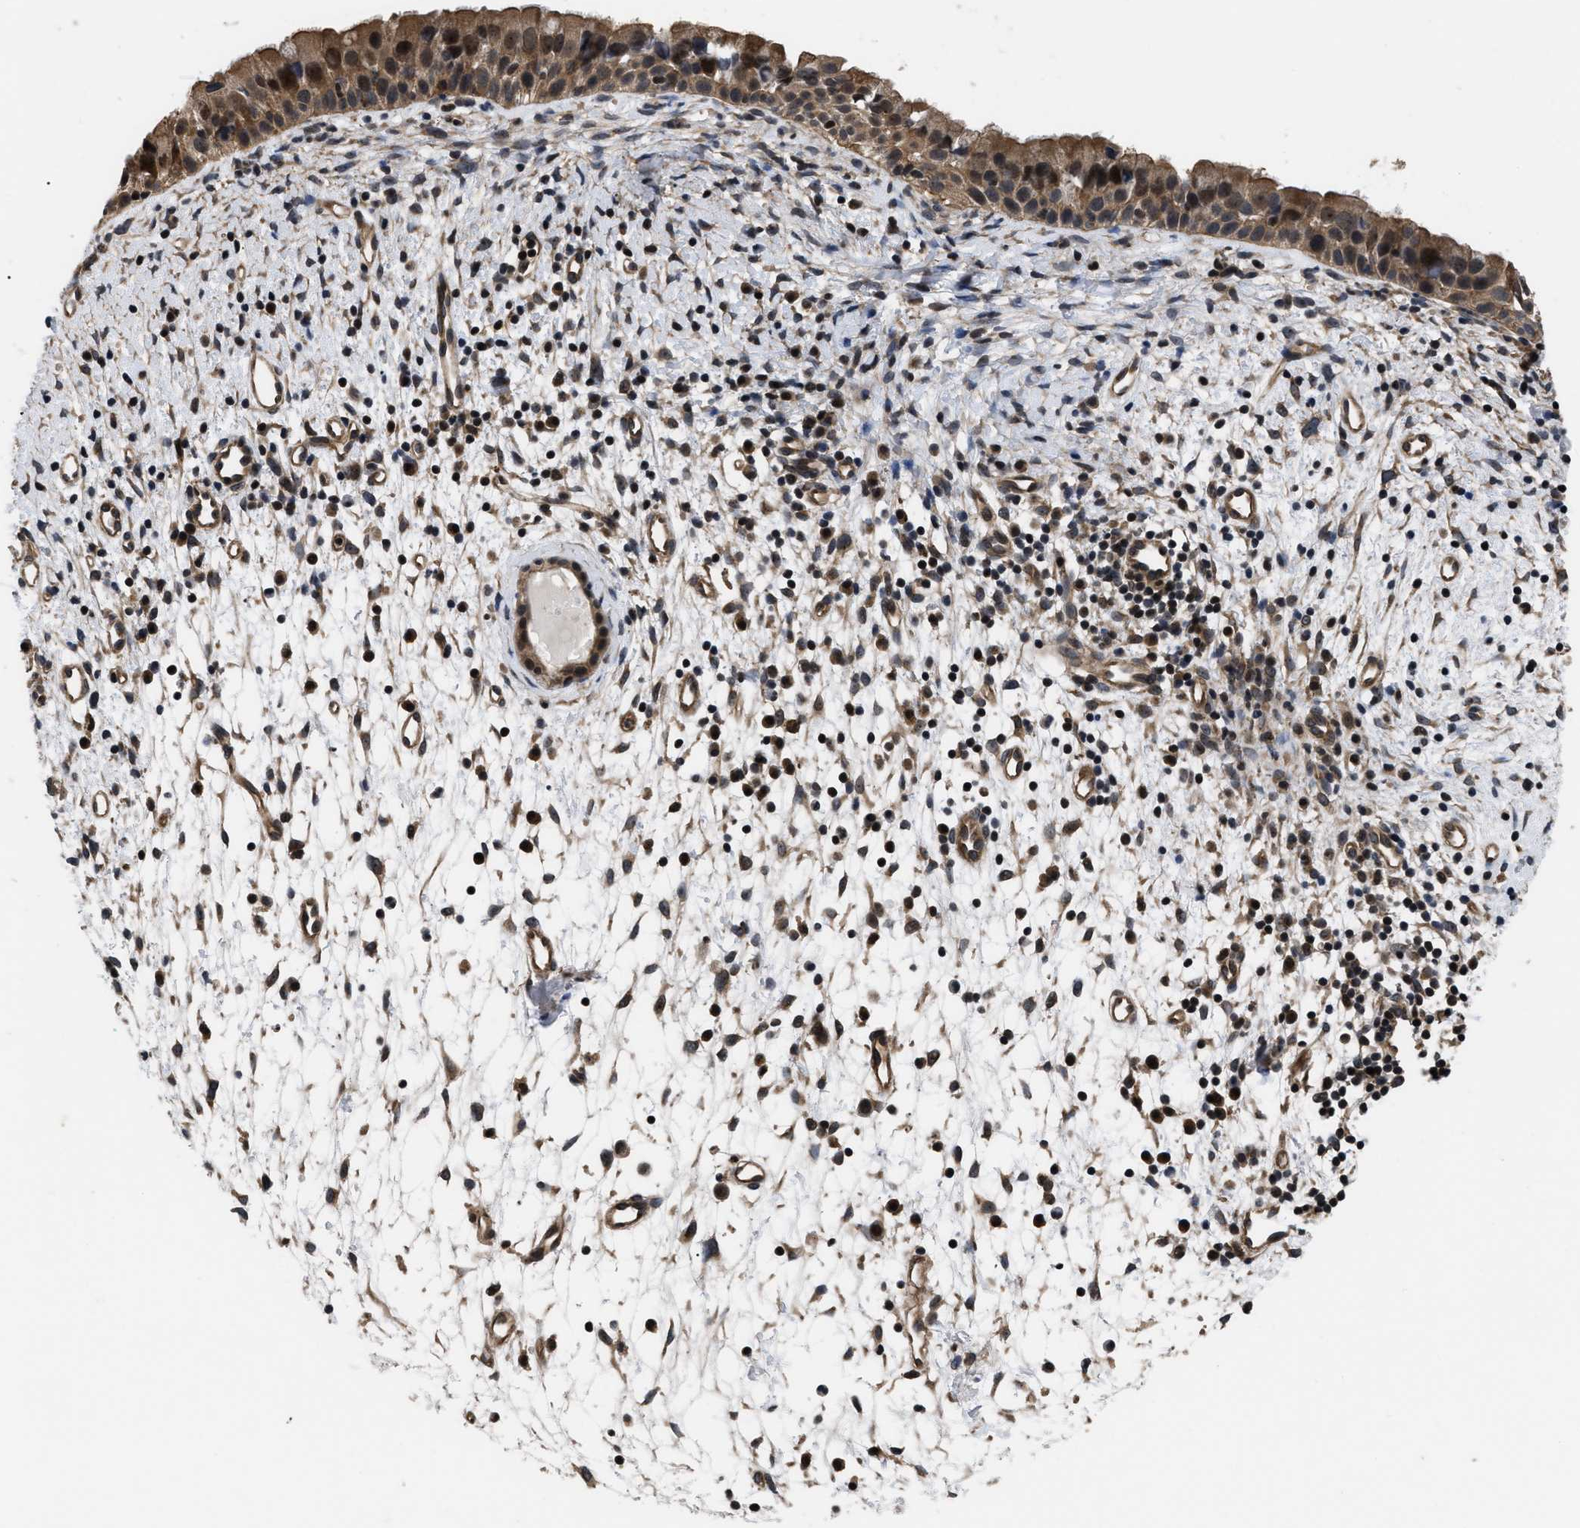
{"staining": {"intensity": "moderate", "quantity": ">75%", "location": "cytoplasmic/membranous,nuclear"}, "tissue": "nasopharynx", "cell_type": "Respiratory epithelial cells", "image_type": "normal", "snomed": [{"axis": "morphology", "description": "Normal tissue, NOS"}, {"axis": "topography", "description": "Nasopharynx"}], "caption": "IHC micrograph of unremarkable nasopharynx: nasopharynx stained using immunohistochemistry (IHC) reveals medium levels of moderate protein expression localized specifically in the cytoplasmic/membranous,nuclear of respiratory epithelial cells, appearing as a cytoplasmic/membranous,nuclear brown color.", "gene": "DNAJC14", "patient": {"sex": "male", "age": 22}}